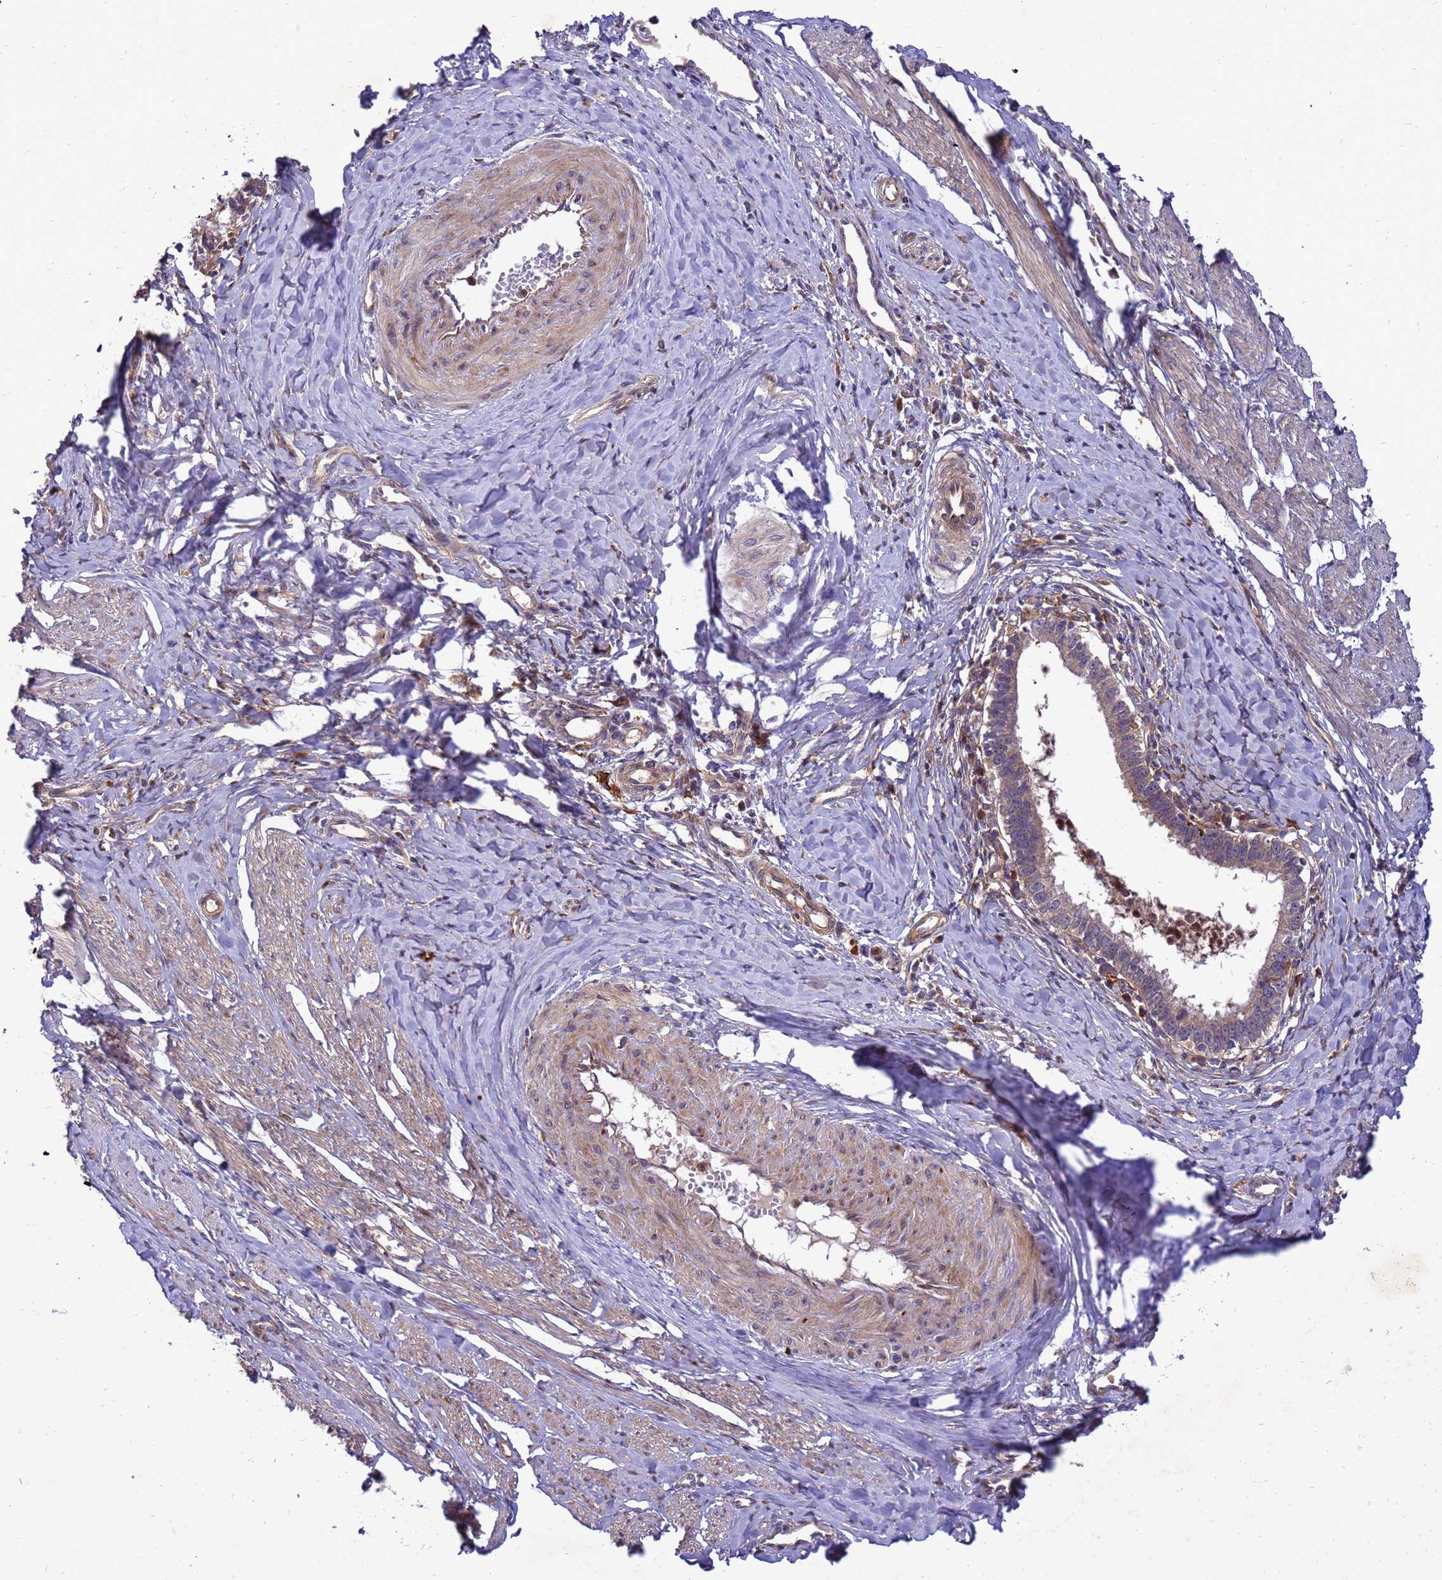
{"staining": {"intensity": "weak", "quantity": ">75%", "location": "cytoplasmic/membranous"}, "tissue": "cervical cancer", "cell_type": "Tumor cells", "image_type": "cancer", "snomed": [{"axis": "morphology", "description": "Adenocarcinoma, NOS"}, {"axis": "topography", "description": "Cervix"}], "caption": "A low amount of weak cytoplasmic/membranous staining is identified in about >75% of tumor cells in cervical cancer (adenocarcinoma) tissue.", "gene": "RNF215", "patient": {"sex": "female", "age": 36}}